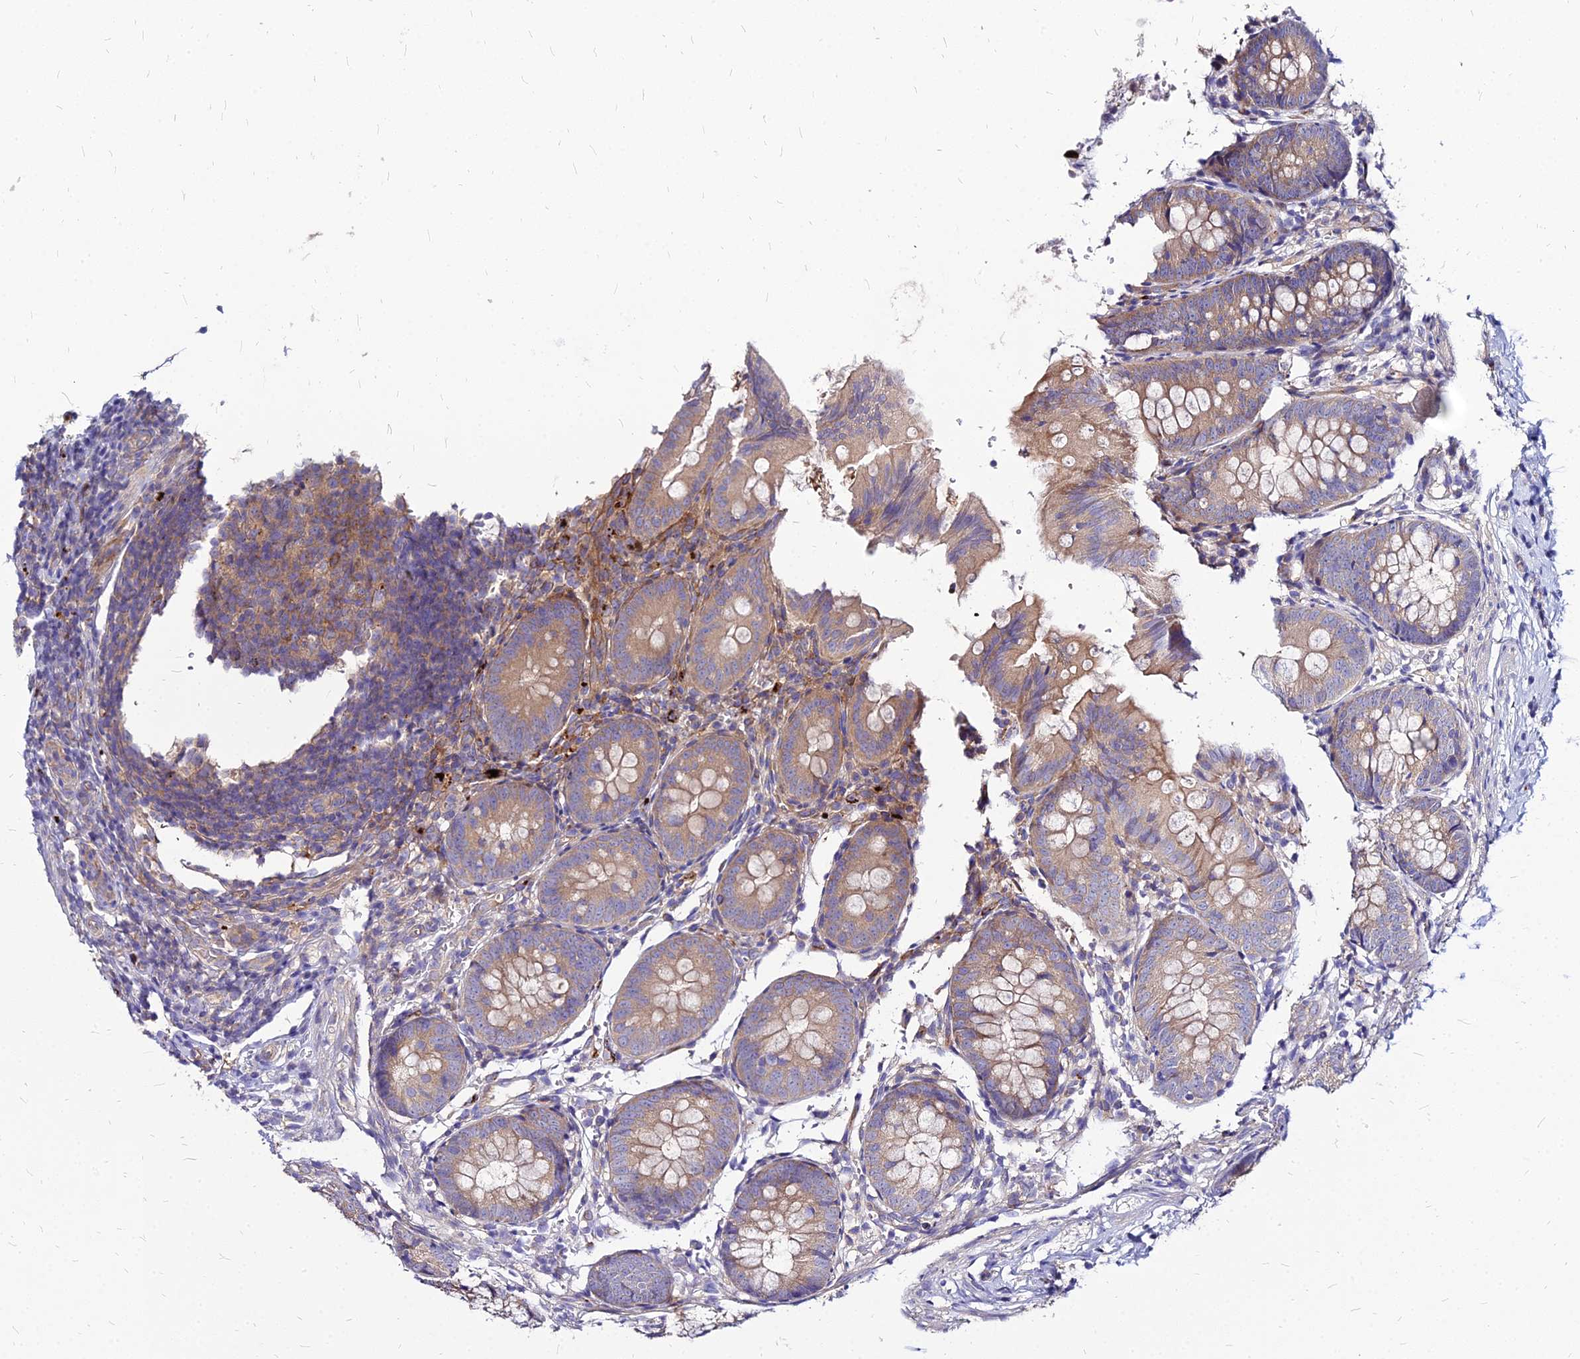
{"staining": {"intensity": "moderate", "quantity": "25%-75%", "location": "cytoplasmic/membranous"}, "tissue": "appendix", "cell_type": "Glandular cells", "image_type": "normal", "snomed": [{"axis": "morphology", "description": "Normal tissue, NOS"}, {"axis": "topography", "description": "Appendix"}], "caption": "Immunohistochemistry of normal human appendix exhibits medium levels of moderate cytoplasmic/membranous staining in about 25%-75% of glandular cells. (Stains: DAB (3,3'-diaminobenzidine) in brown, nuclei in blue, Microscopy: brightfield microscopy at high magnification).", "gene": "COMMD10", "patient": {"sex": "male", "age": 1}}